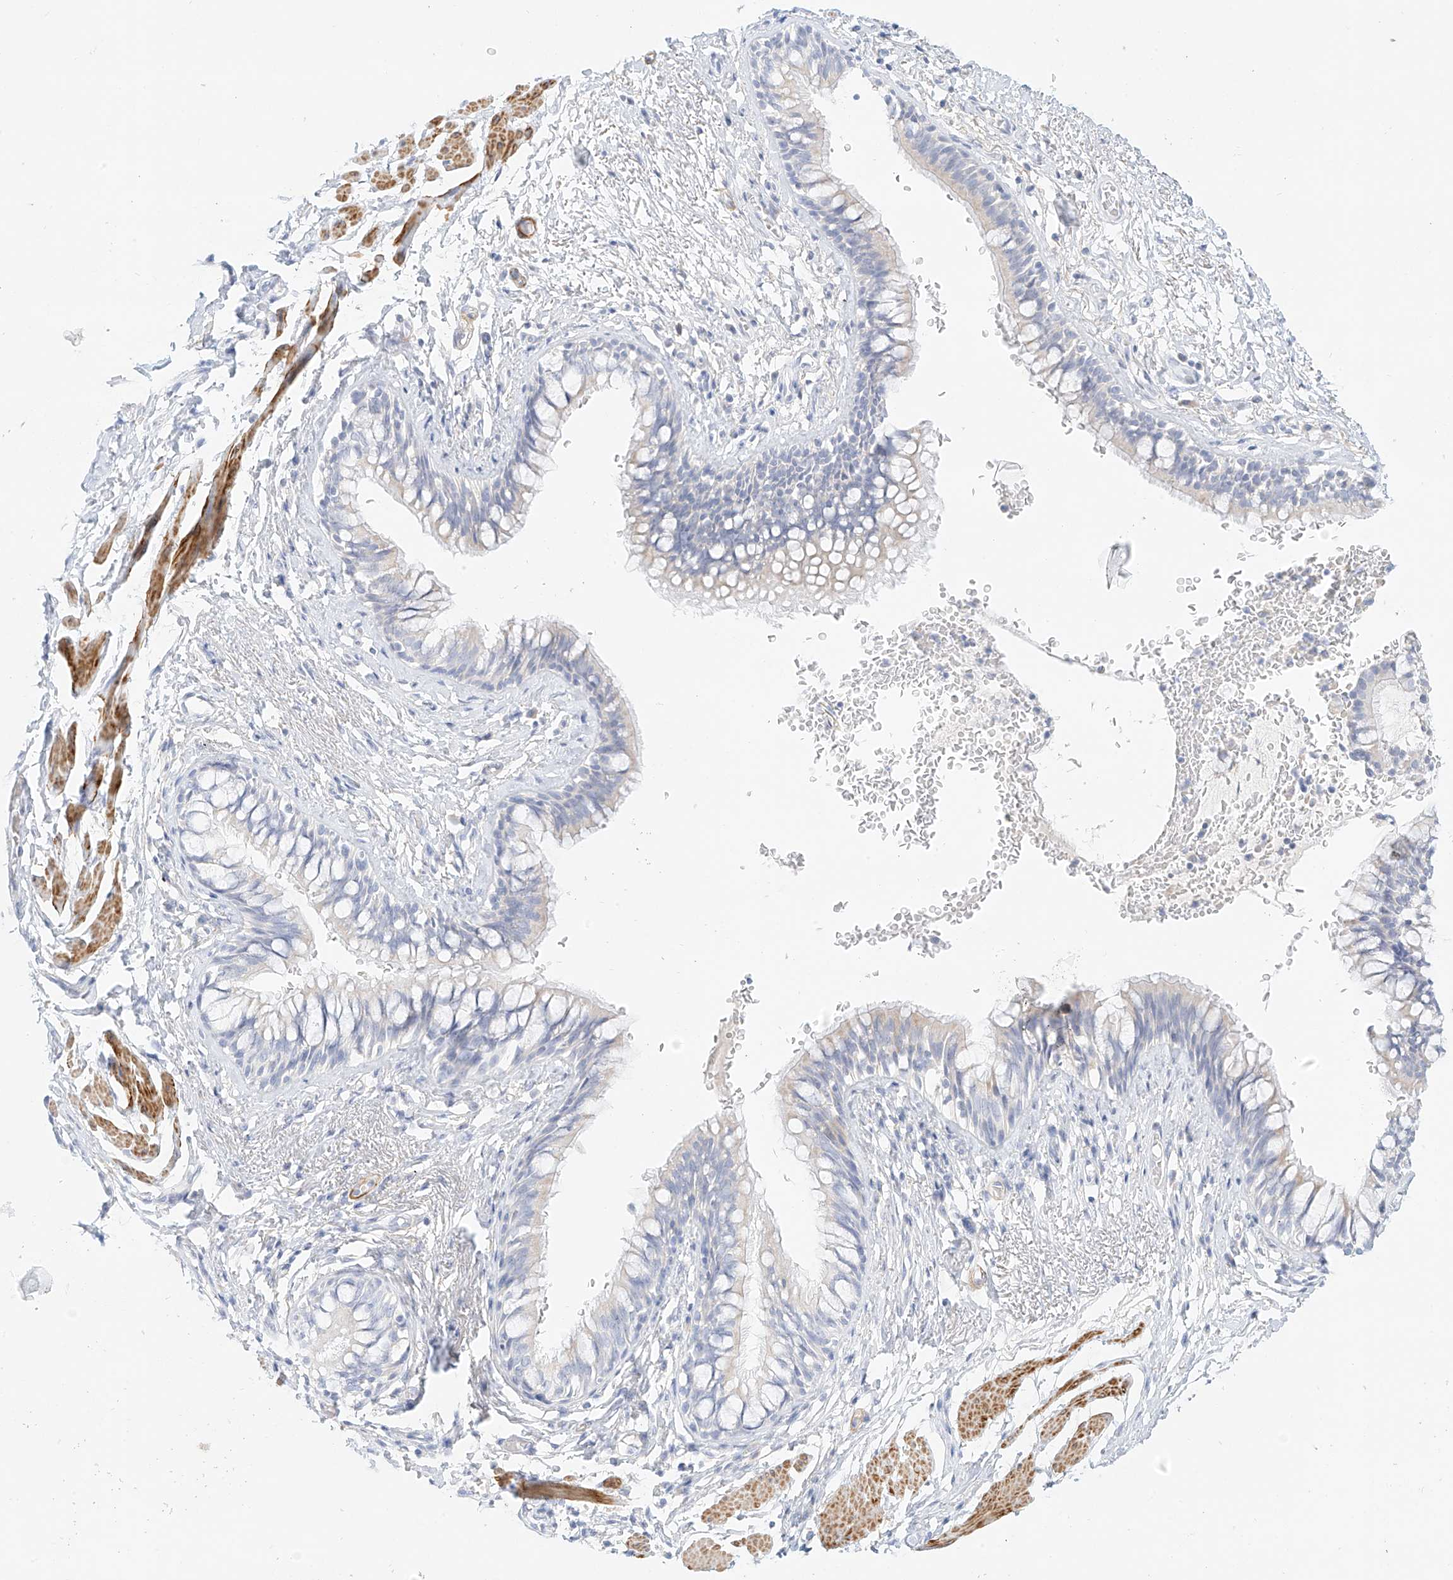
{"staining": {"intensity": "negative", "quantity": "none", "location": "none"}, "tissue": "bronchus", "cell_type": "Respiratory epithelial cells", "image_type": "normal", "snomed": [{"axis": "morphology", "description": "Normal tissue, NOS"}, {"axis": "topography", "description": "Cartilage tissue"}, {"axis": "topography", "description": "Bronchus"}], "caption": "Micrograph shows no significant protein positivity in respiratory epithelial cells of benign bronchus. (DAB (3,3'-diaminobenzidine) IHC visualized using brightfield microscopy, high magnification).", "gene": "ST3GAL5", "patient": {"sex": "female", "age": 36}}